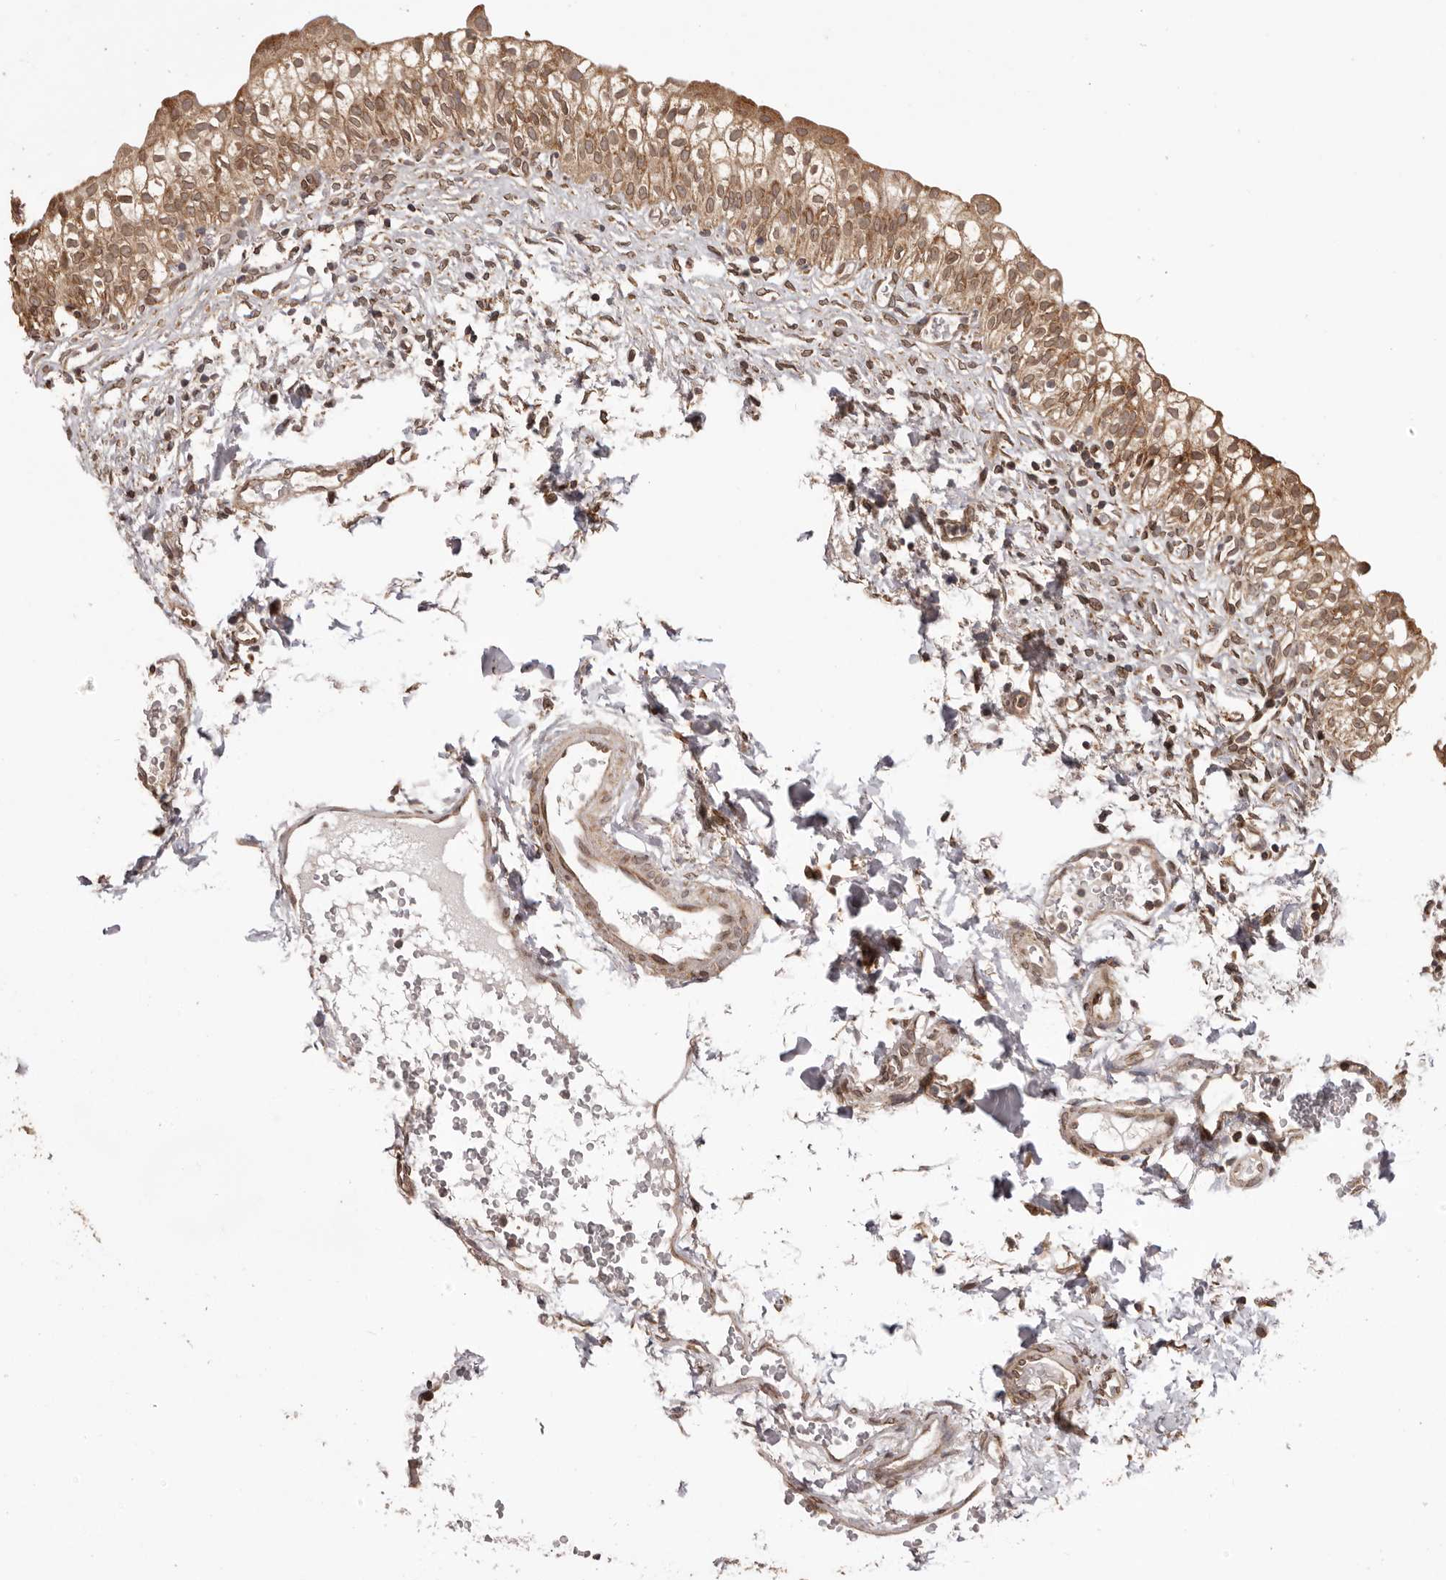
{"staining": {"intensity": "moderate", "quantity": ">75%", "location": "cytoplasmic/membranous"}, "tissue": "urinary bladder", "cell_type": "Urothelial cells", "image_type": "normal", "snomed": [{"axis": "morphology", "description": "Normal tissue, NOS"}, {"axis": "topography", "description": "Urinary bladder"}], "caption": "High-magnification brightfield microscopy of unremarkable urinary bladder stained with DAB (brown) and counterstained with hematoxylin (blue). urothelial cells exhibit moderate cytoplasmic/membranous expression is present in approximately>75% of cells.", "gene": "CHRM2", "patient": {"sex": "male", "age": 55}}